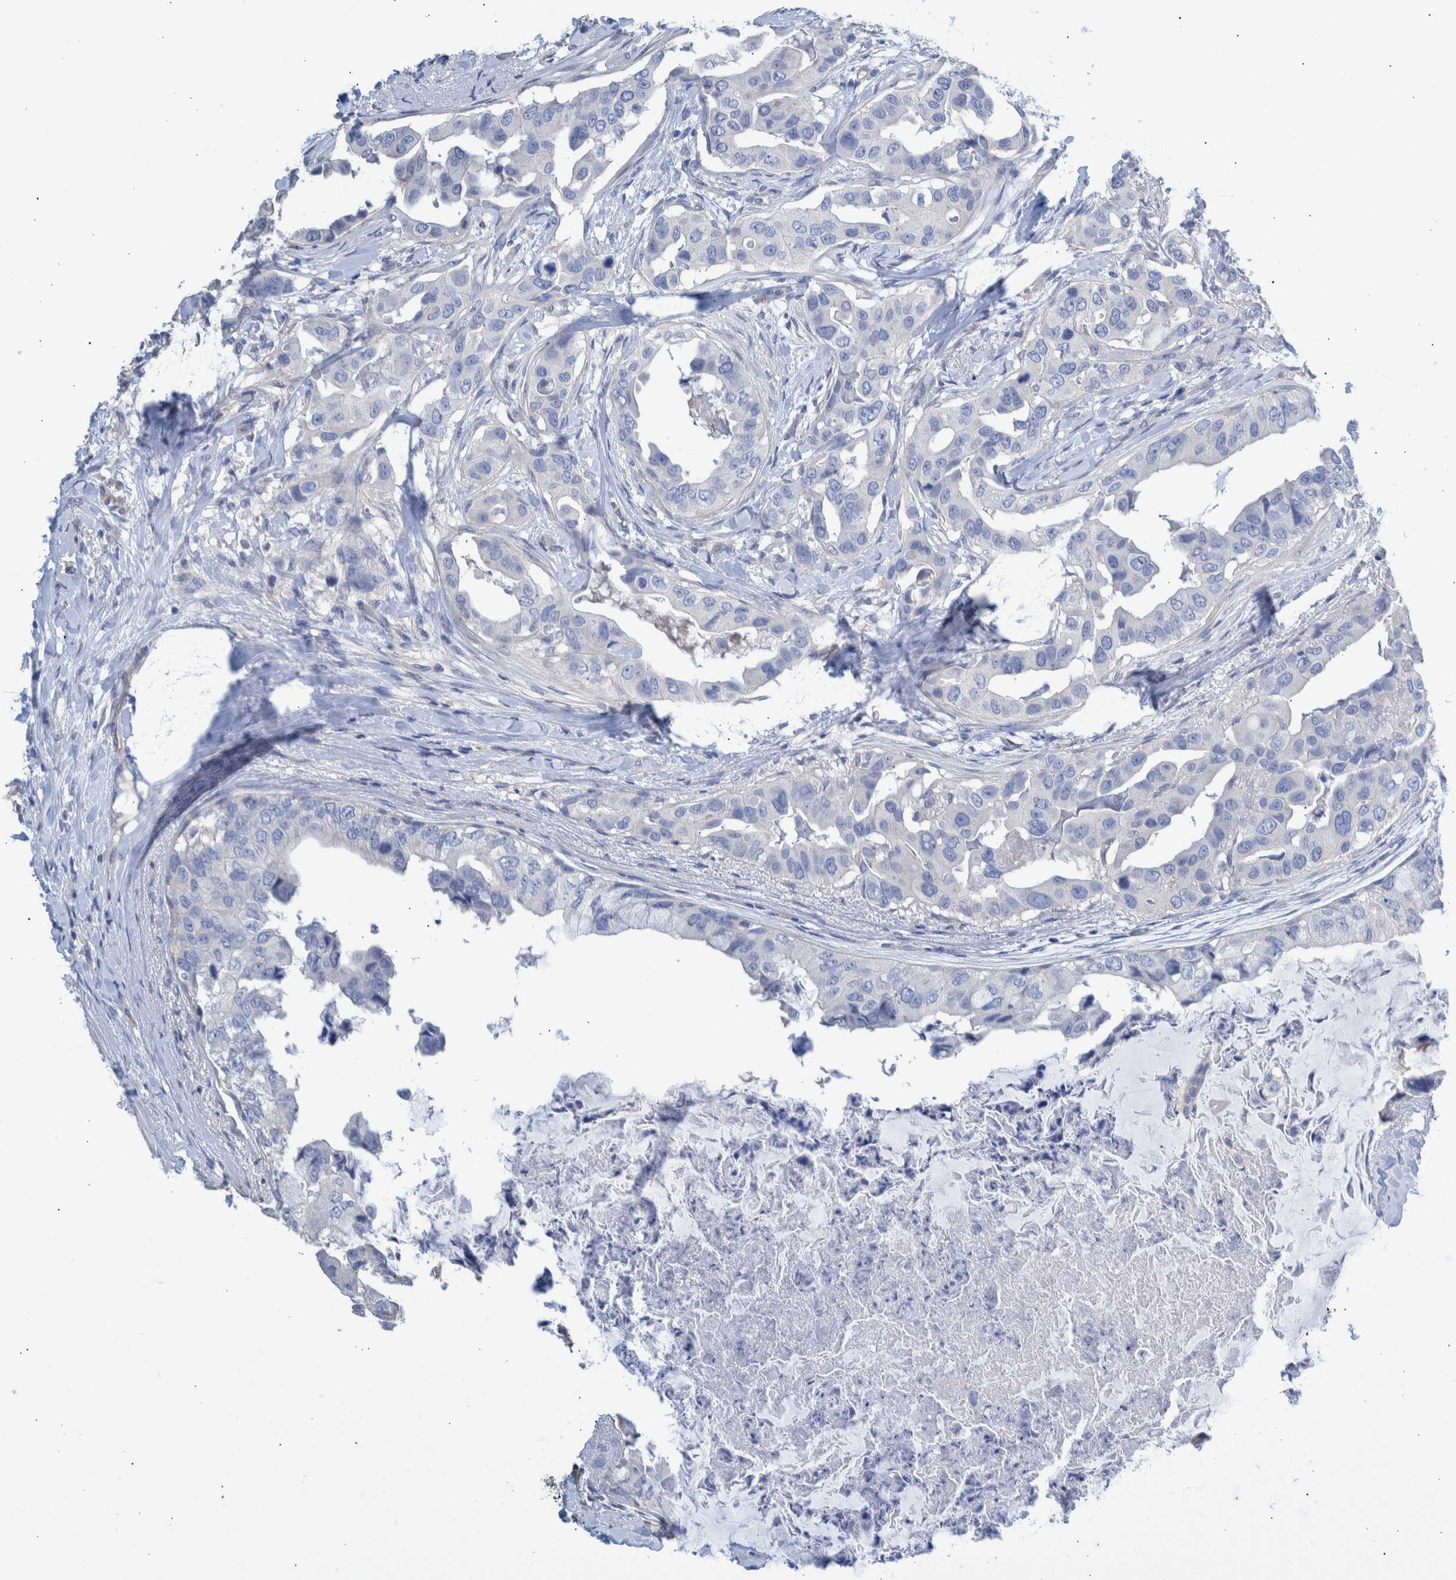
{"staining": {"intensity": "negative", "quantity": "none", "location": "none"}, "tissue": "breast cancer", "cell_type": "Tumor cells", "image_type": "cancer", "snomed": [{"axis": "morphology", "description": "Duct carcinoma"}, {"axis": "topography", "description": "Breast"}], "caption": "This is a photomicrograph of immunohistochemistry staining of breast intraductal carcinoma, which shows no staining in tumor cells. (DAB (3,3'-diaminobenzidine) immunohistochemistry (IHC) with hematoxylin counter stain).", "gene": "PPP3CC", "patient": {"sex": "female", "age": 40}}